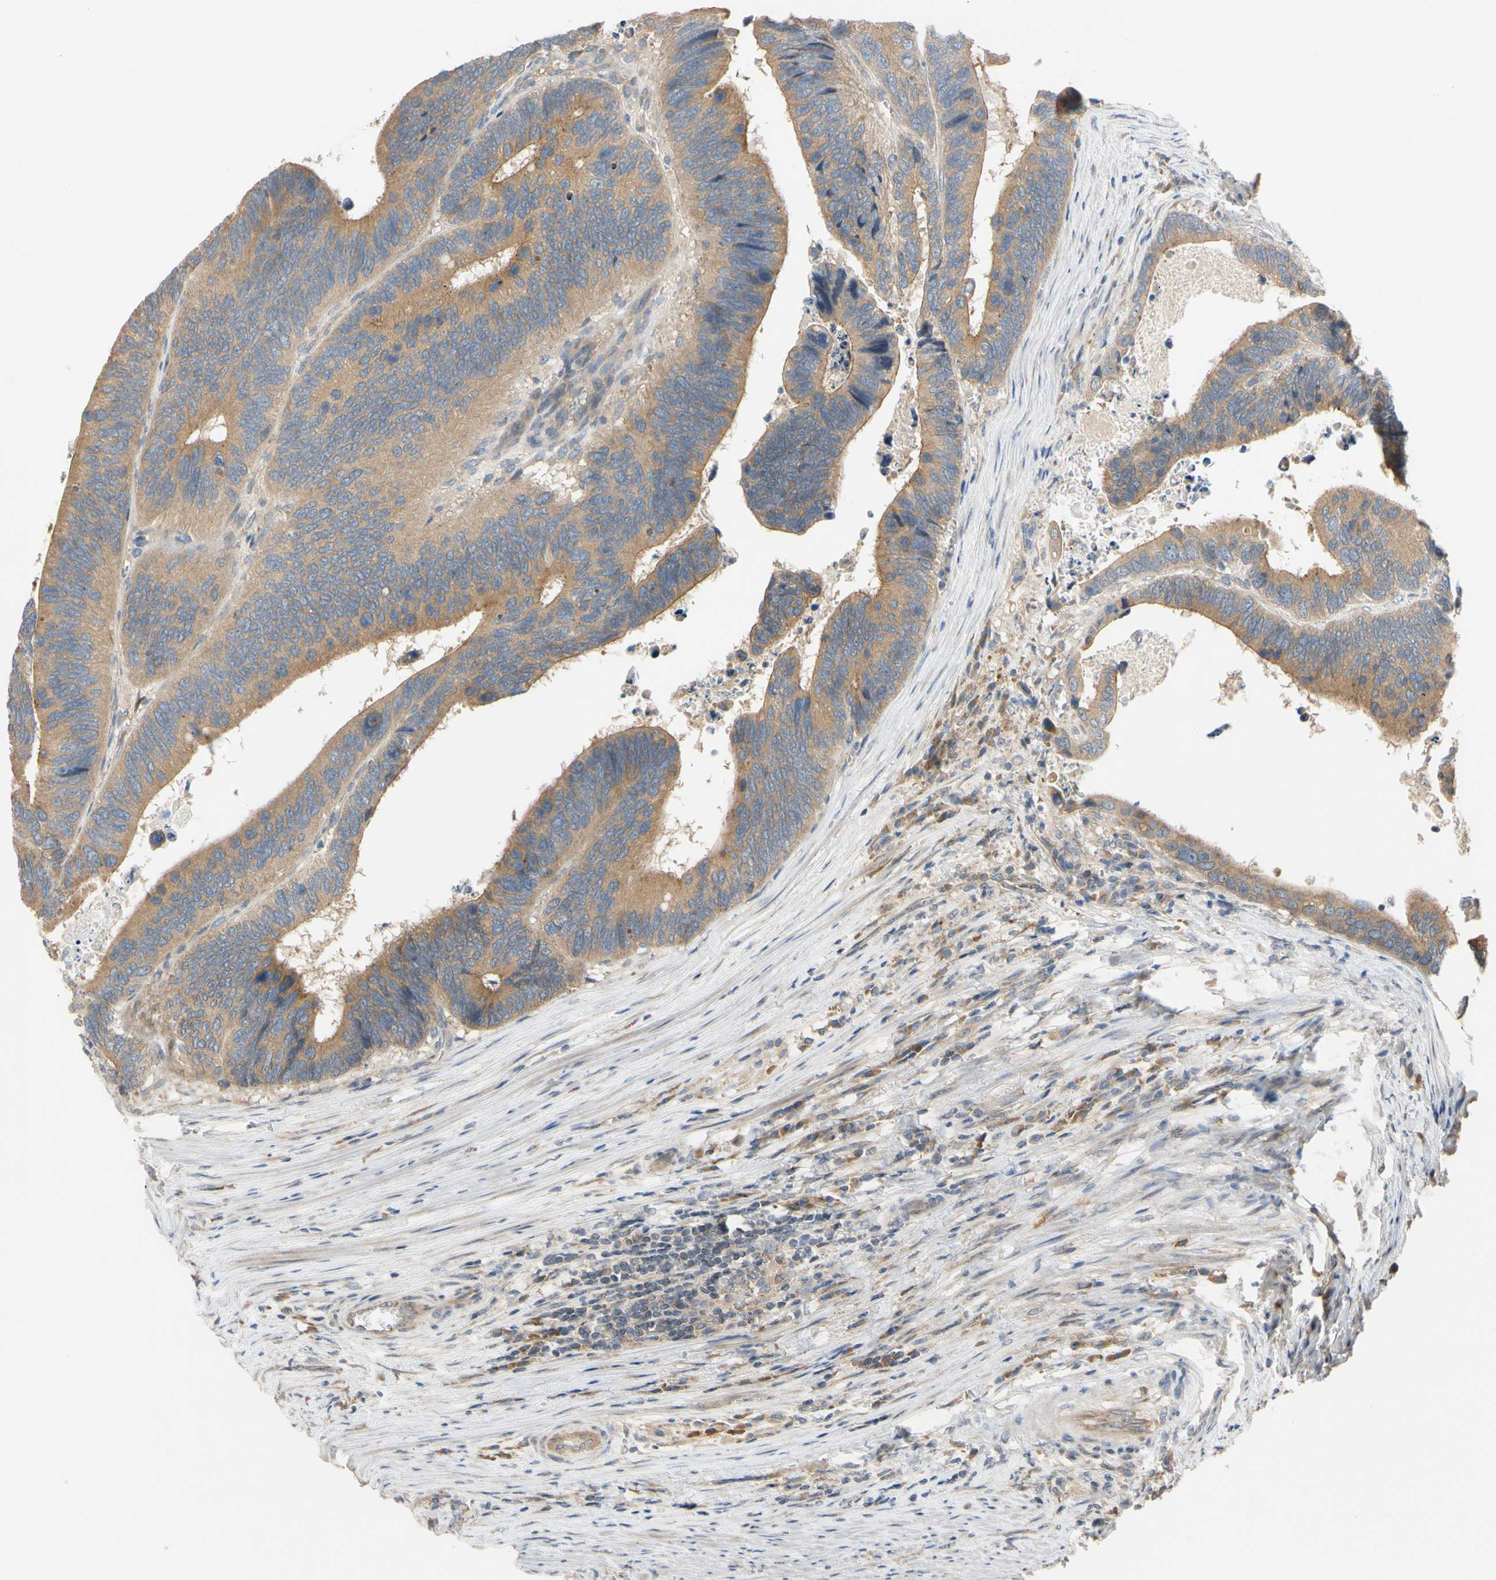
{"staining": {"intensity": "moderate", "quantity": ">75%", "location": "cytoplasmic/membranous"}, "tissue": "colorectal cancer", "cell_type": "Tumor cells", "image_type": "cancer", "snomed": [{"axis": "morphology", "description": "Adenocarcinoma, NOS"}, {"axis": "topography", "description": "Colon"}], "caption": "Colorectal cancer stained with a protein marker exhibits moderate staining in tumor cells.", "gene": "MBTPS2", "patient": {"sex": "male", "age": 72}}